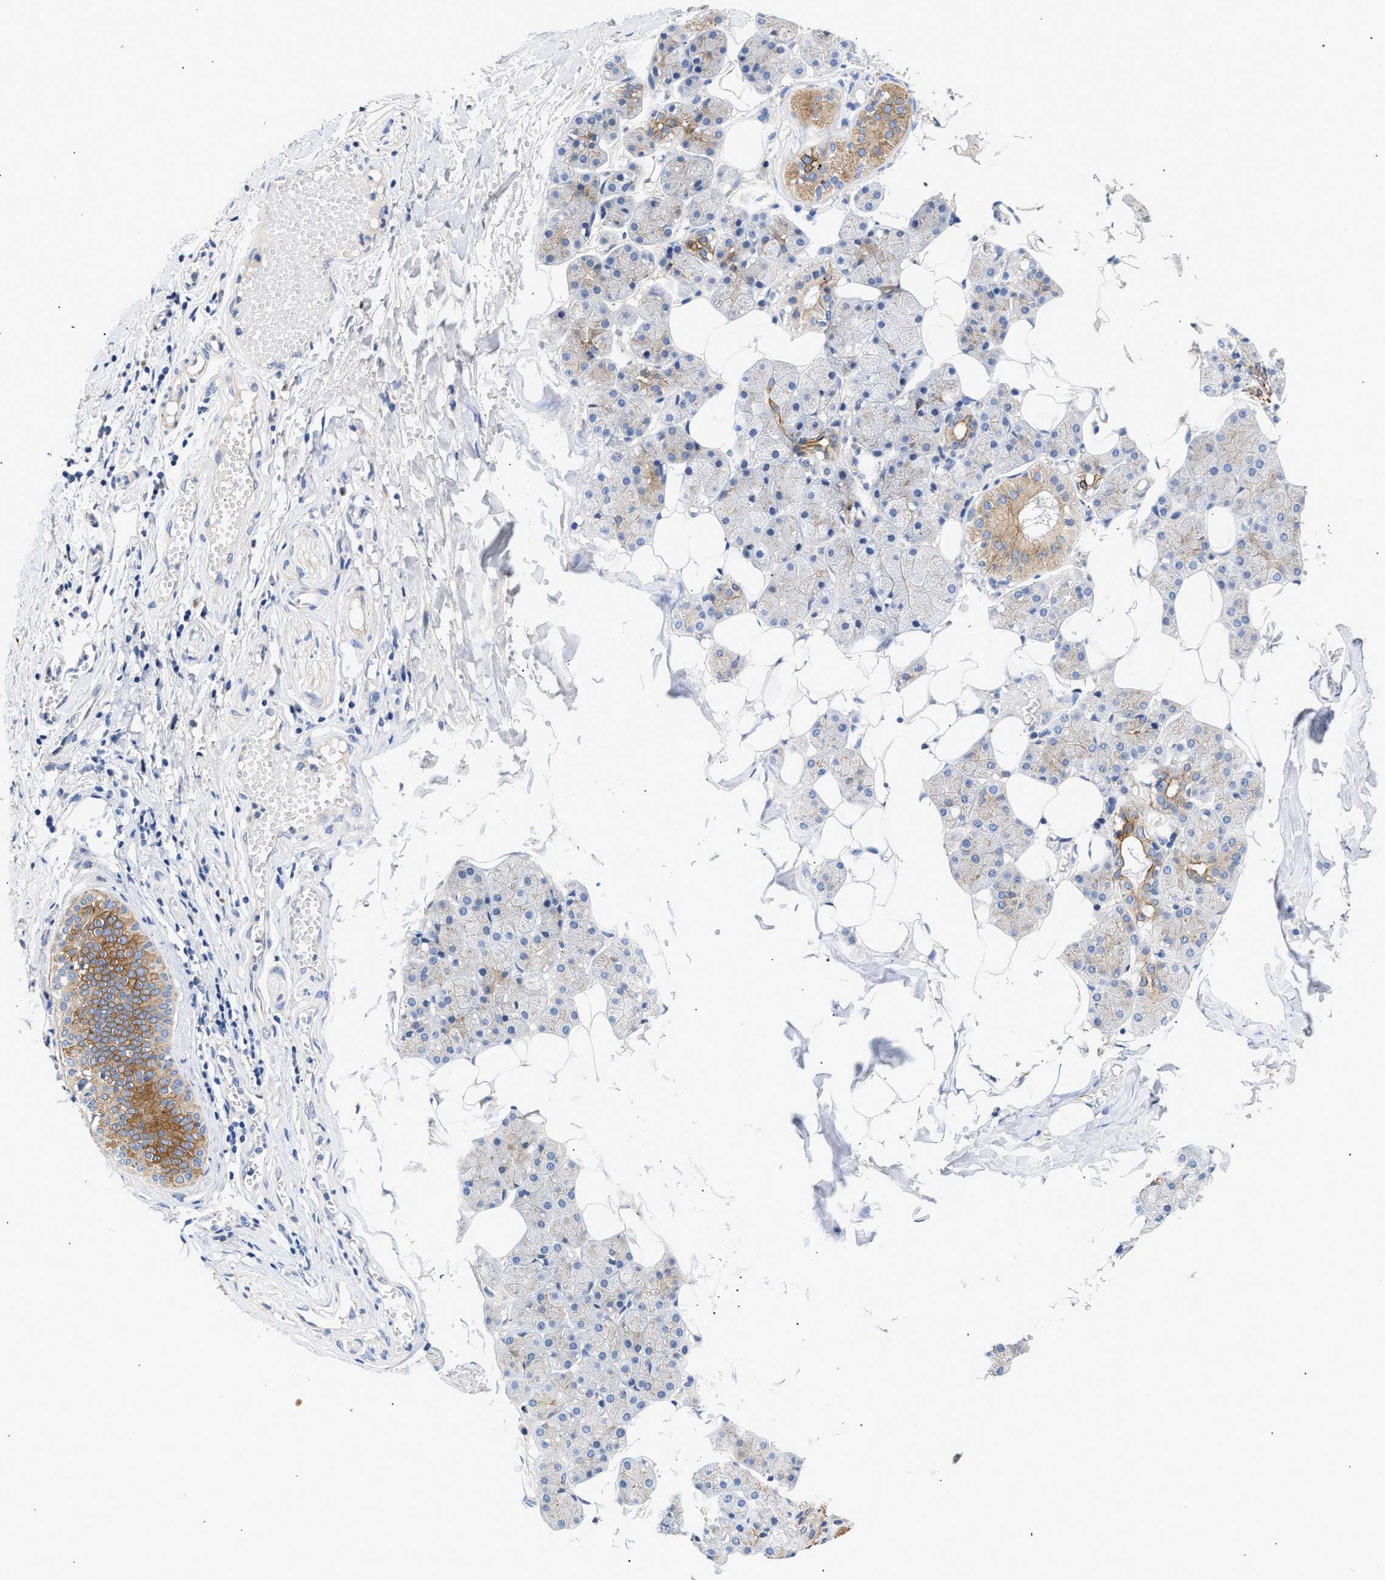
{"staining": {"intensity": "moderate", "quantity": "<25%", "location": "cytoplasmic/membranous"}, "tissue": "salivary gland", "cell_type": "Glandular cells", "image_type": "normal", "snomed": [{"axis": "morphology", "description": "Normal tissue, NOS"}, {"axis": "topography", "description": "Salivary gland"}], "caption": "Human salivary gland stained for a protein (brown) exhibits moderate cytoplasmic/membranous positive positivity in approximately <25% of glandular cells.", "gene": "CCDC146", "patient": {"sex": "female", "age": 33}}